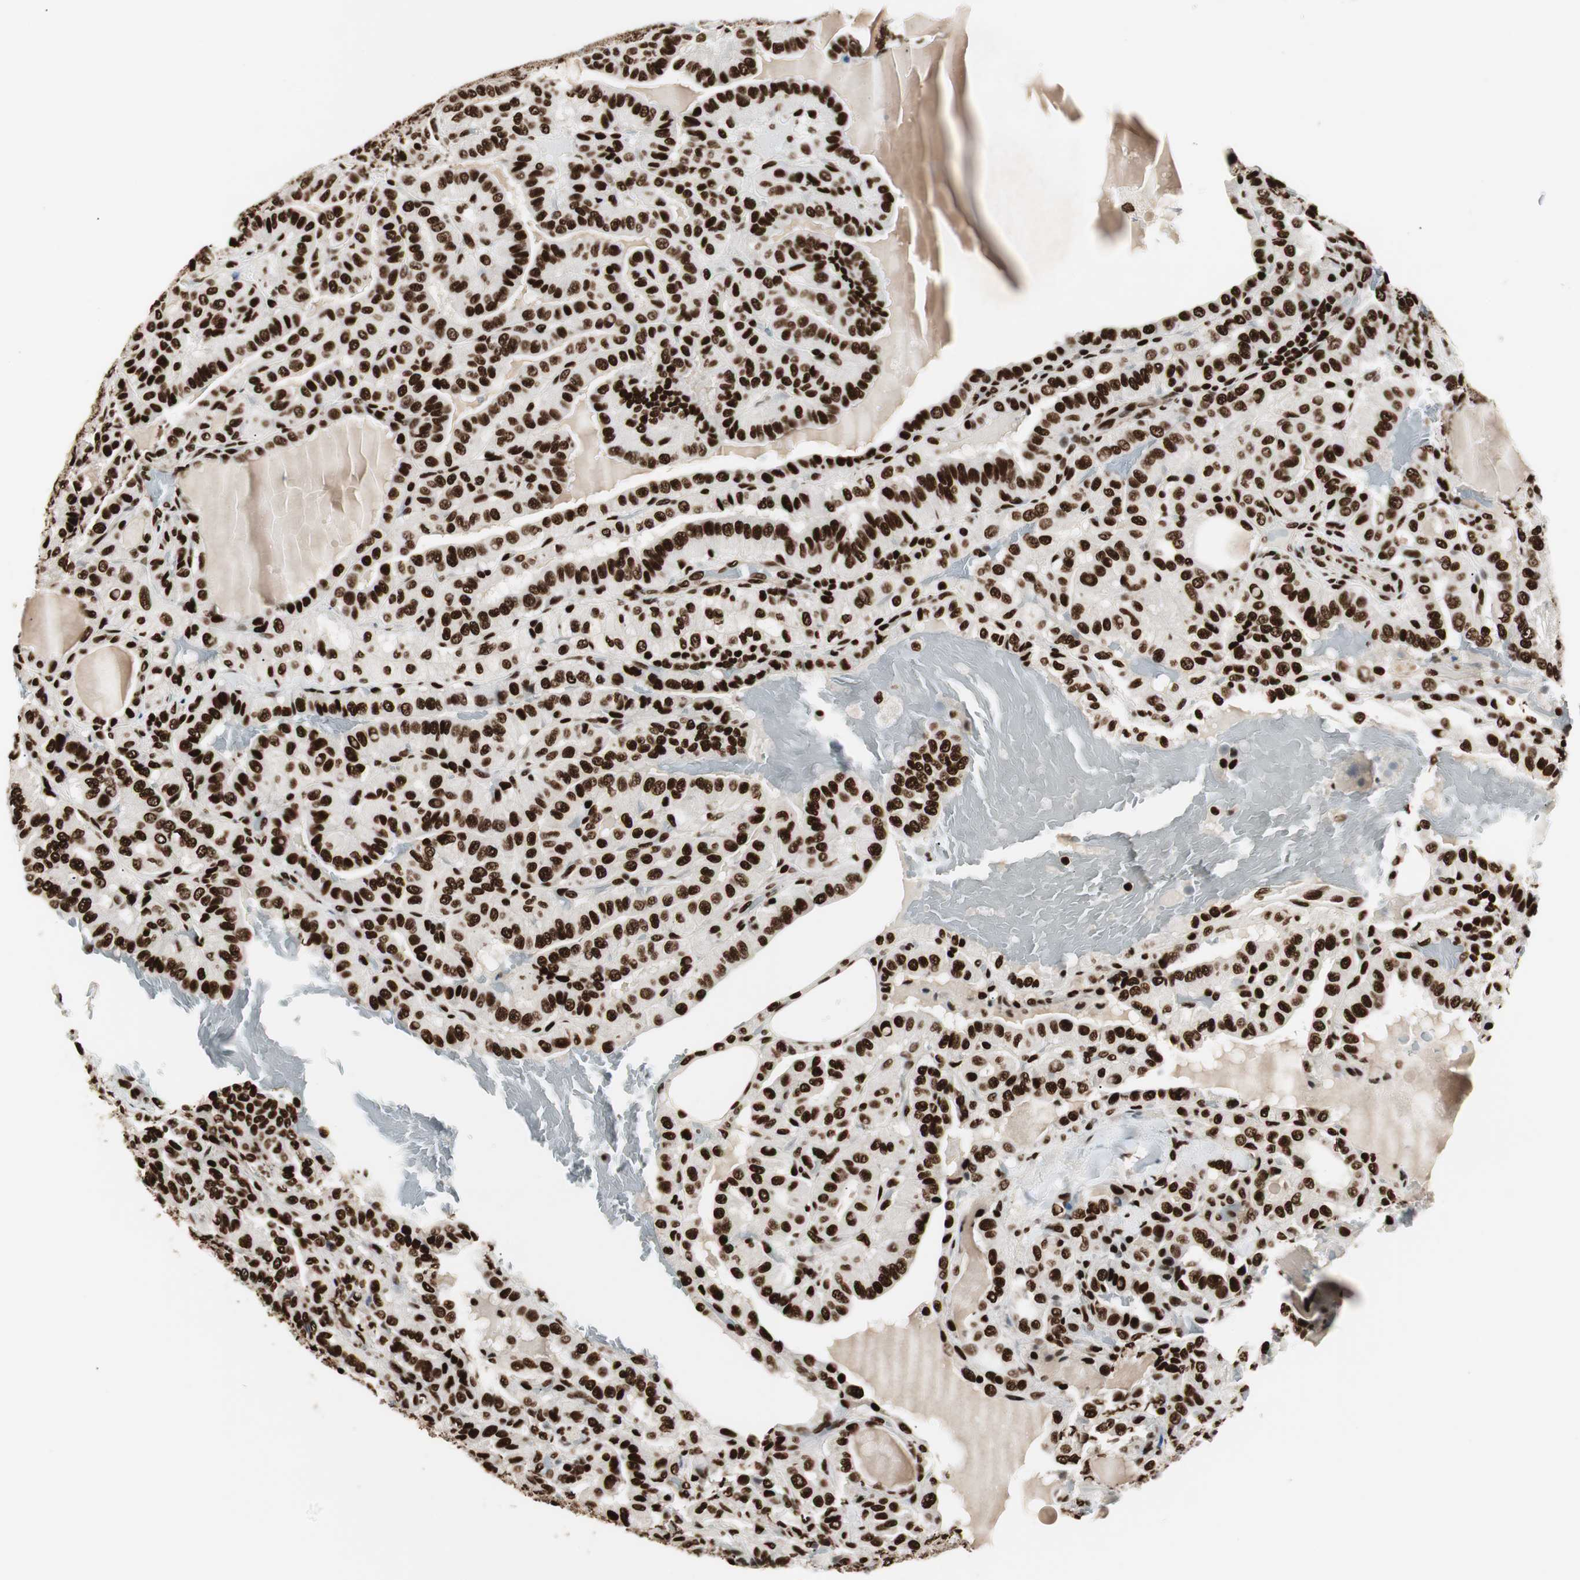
{"staining": {"intensity": "strong", "quantity": ">75%", "location": "nuclear"}, "tissue": "thyroid cancer", "cell_type": "Tumor cells", "image_type": "cancer", "snomed": [{"axis": "morphology", "description": "Papillary adenocarcinoma, NOS"}, {"axis": "topography", "description": "Thyroid gland"}], "caption": "The immunohistochemical stain labels strong nuclear positivity in tumor cells of thyroid papillary adenocarcinoma tissue.", "gene": "MTA2", "patient": {"sex": "male", "age": 77}}